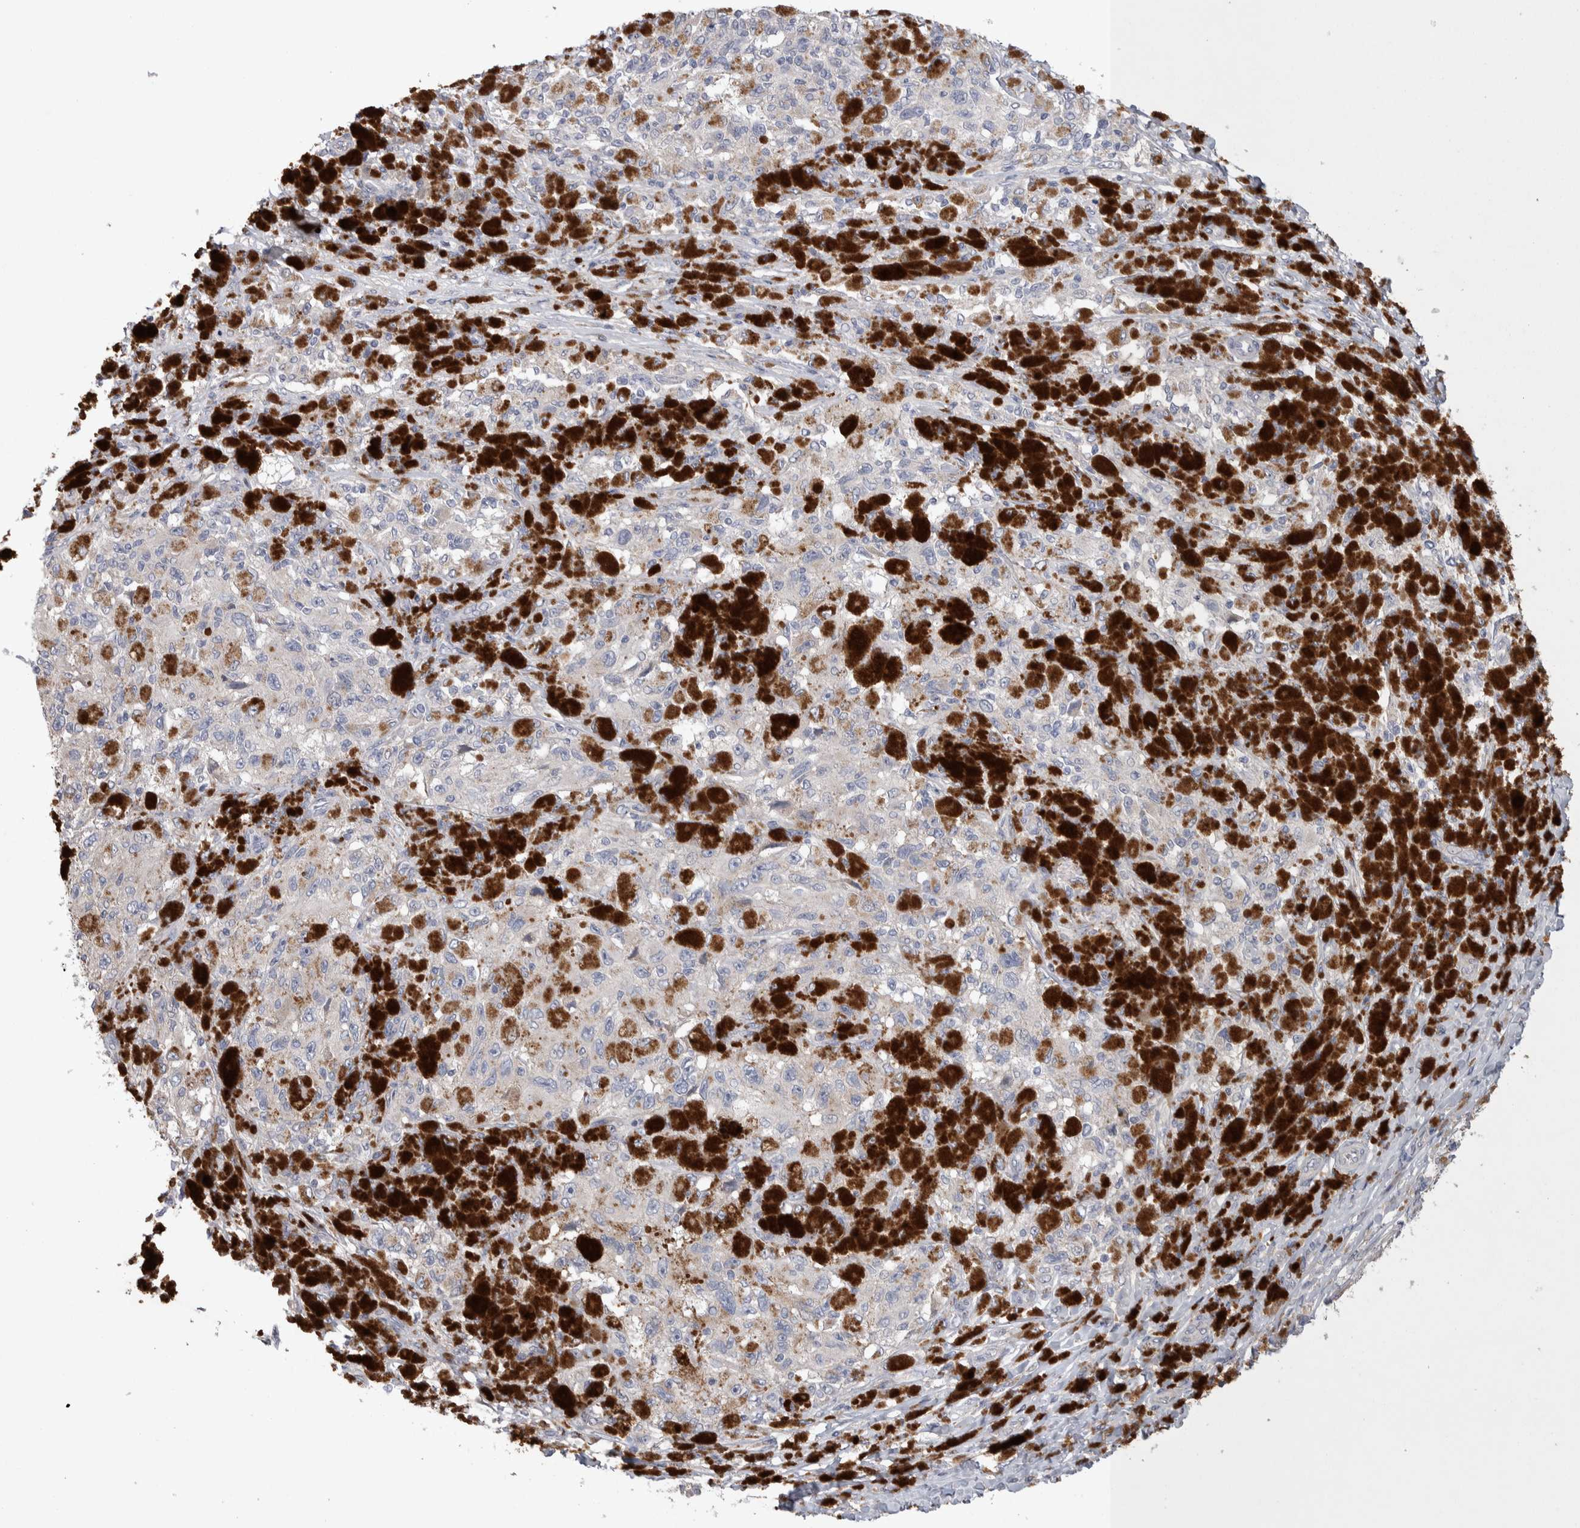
{"staining": {"intensity": "negative", "quantity": "none", "location": "none"}, "tissue": "melanoma", "cell_type": "Tumor cells", "image_type": "cancer", "snomed": [{"axis": "morphology", "description": "Malignant melanoma, NOS"}, {"axis": "topography", "description": "Skin"}], "caption": "Tumor cells are negative for brown protein staining in malignant melanoma. Nuclei are stained in blue.", "gene": "IBTK", "patient": {"sex": "female", "age": 73}}